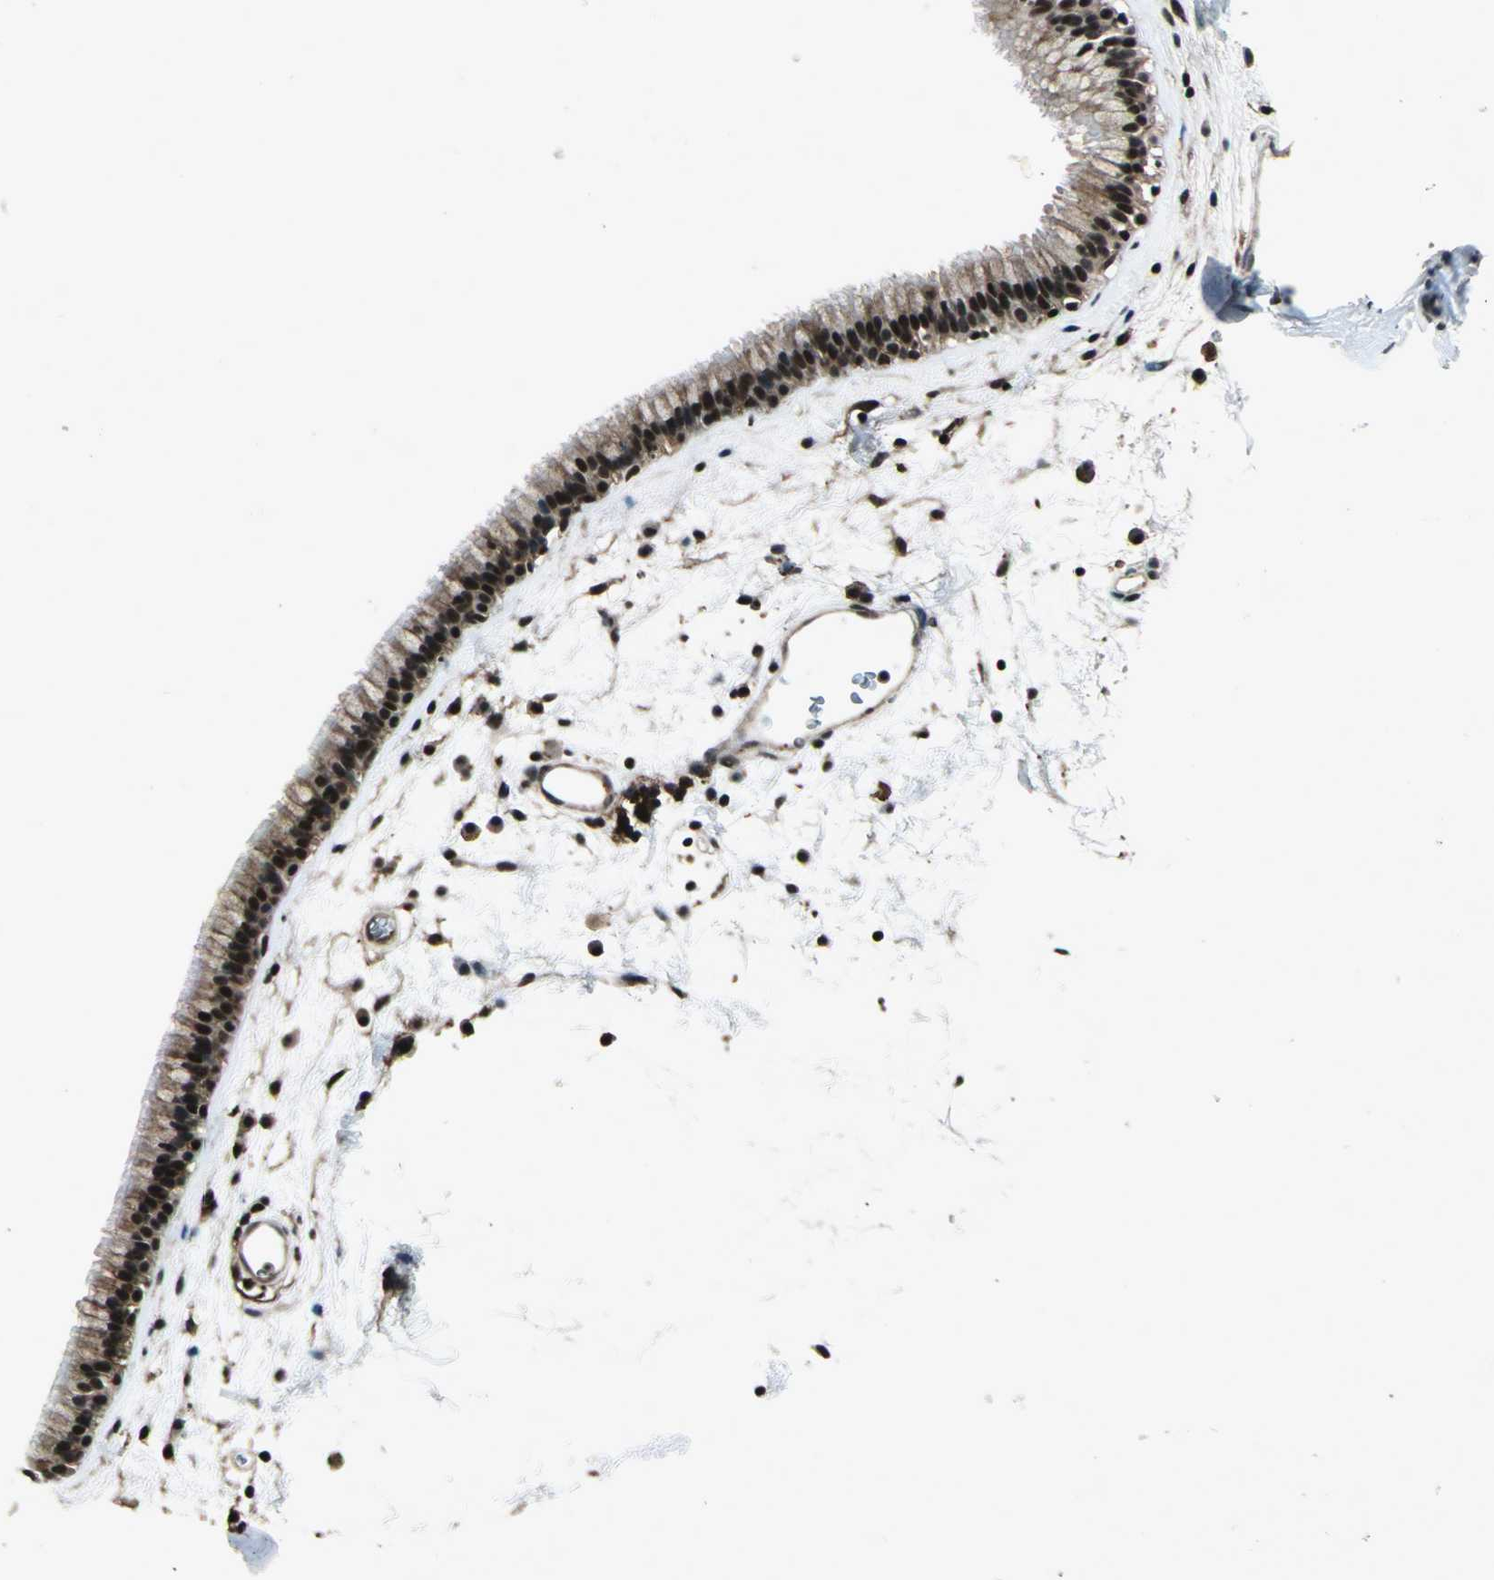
{"staining": {"intensity": "strong", "quantity": ">75%", "location": "cytoplasmic/membranous,nuclear"}, "tissue": "nasopharynx", "cell_type": "Respiratory epithelial cells", "image_type": "normal", "snomed": [{"axis": "morphology", "description": "Normal tissue, NOS"}, {"axis": "morphology", "description": "Inflammation, NOS"}, {"axis": "topography", "description": "Nasopharynx"}], "caption": "Protein staining by IHC exhibits strong cytoplasmic/membranous,nuclear expression in approximately >75% of respiratory epithelial cells in unremarkable nasopharynx. Nuclei are stained in blue.", "gene": "NR2C2", "patient": {"sex": "male", "age": 48}}